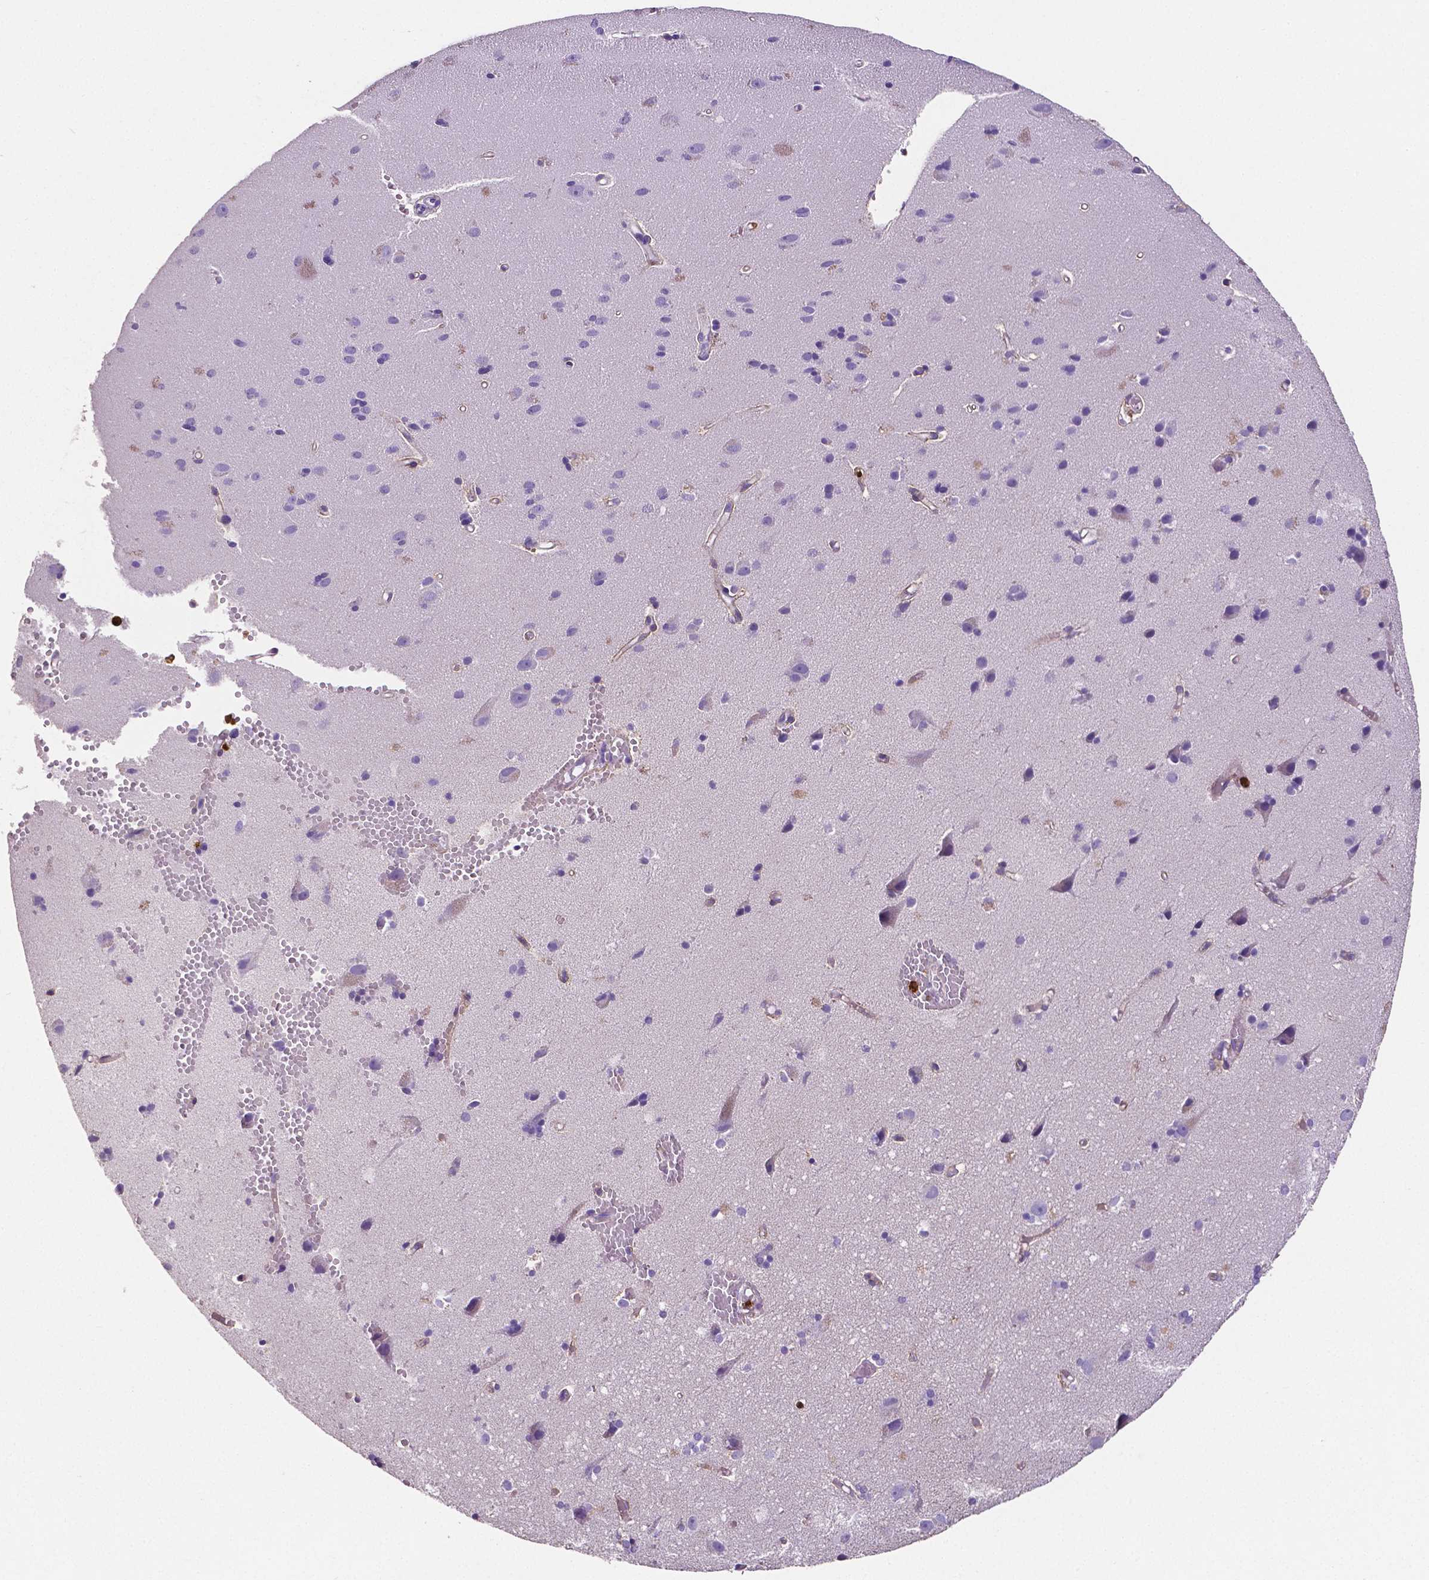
{"staining": {"intensity": "negative", "quantity": "none", "location": "none"}, "tissue": "cerebral cortex", "cell_type": "Endothelial cells", "image_type": "normal", "snomed": [{"axis": "morphology", "description": "Normal tissue, NOS"}, {"axis": "morphology", "description": "Glioma, malignant, High grade"}, {"axis": "topography", "description": "Cerebral cortex"}], "caption": "DAB immunohistochemical staining of unremarkable human cerebral cortex exhibits no significant expression in endothelial cells.", "gene": "MMP9", "patient": {"sex": "male", "age": 71}}